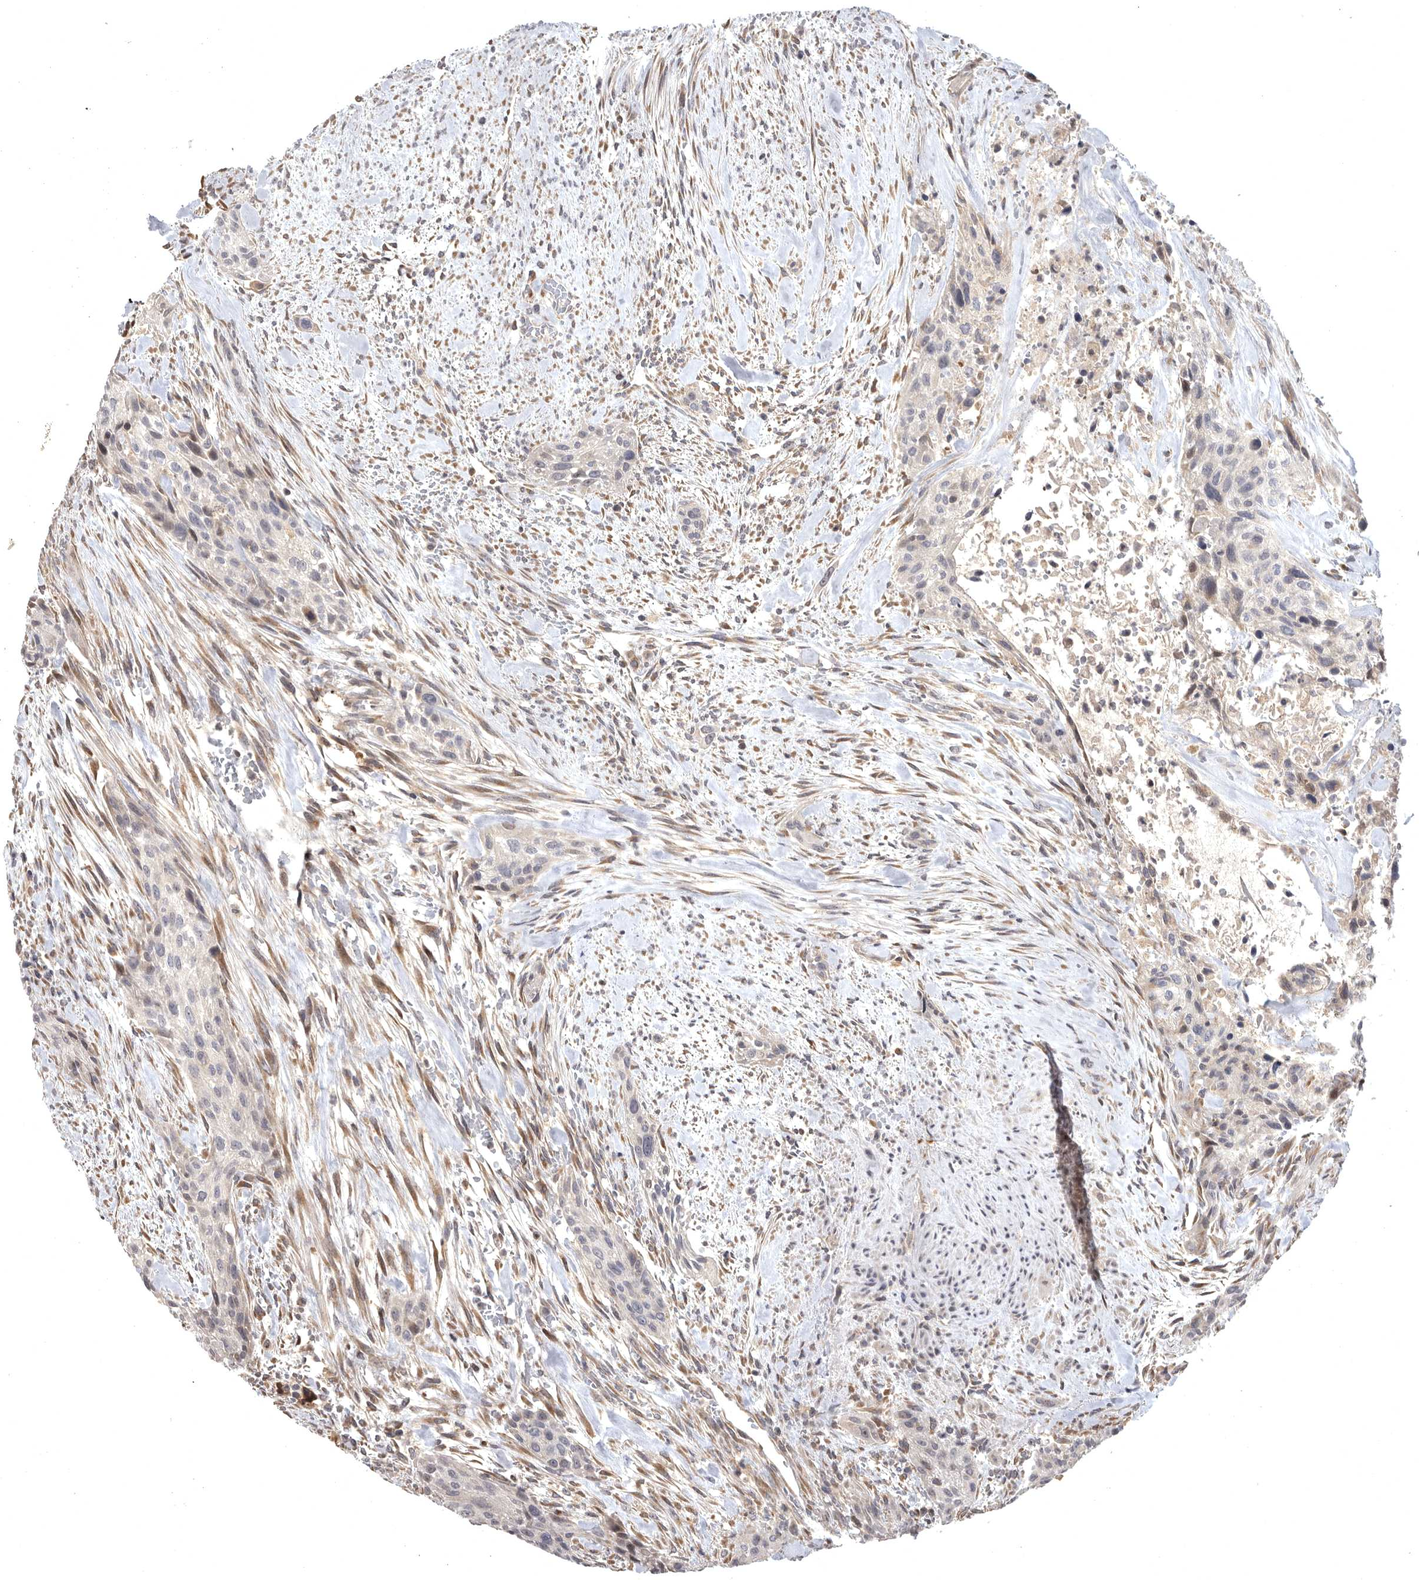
{"staining": {"intensity": "negative", "quantity": "none", "location": "none"}, "tissue": "urothelial cancer", "cell_type": "Tumor cells", "image_type": "cancer", "snomed": [{"axis": "morphology", "description": "Urothelial carcinoma, High grade"}, {"axis": "topography", "description": "Urinary bladder"}], "caption": "Photomicrograph shows no protein expression in tumor cells of urothelial cancer tissue.", "gene": "MAN2A1", "patient": {"sex": "male", "age": 35}}